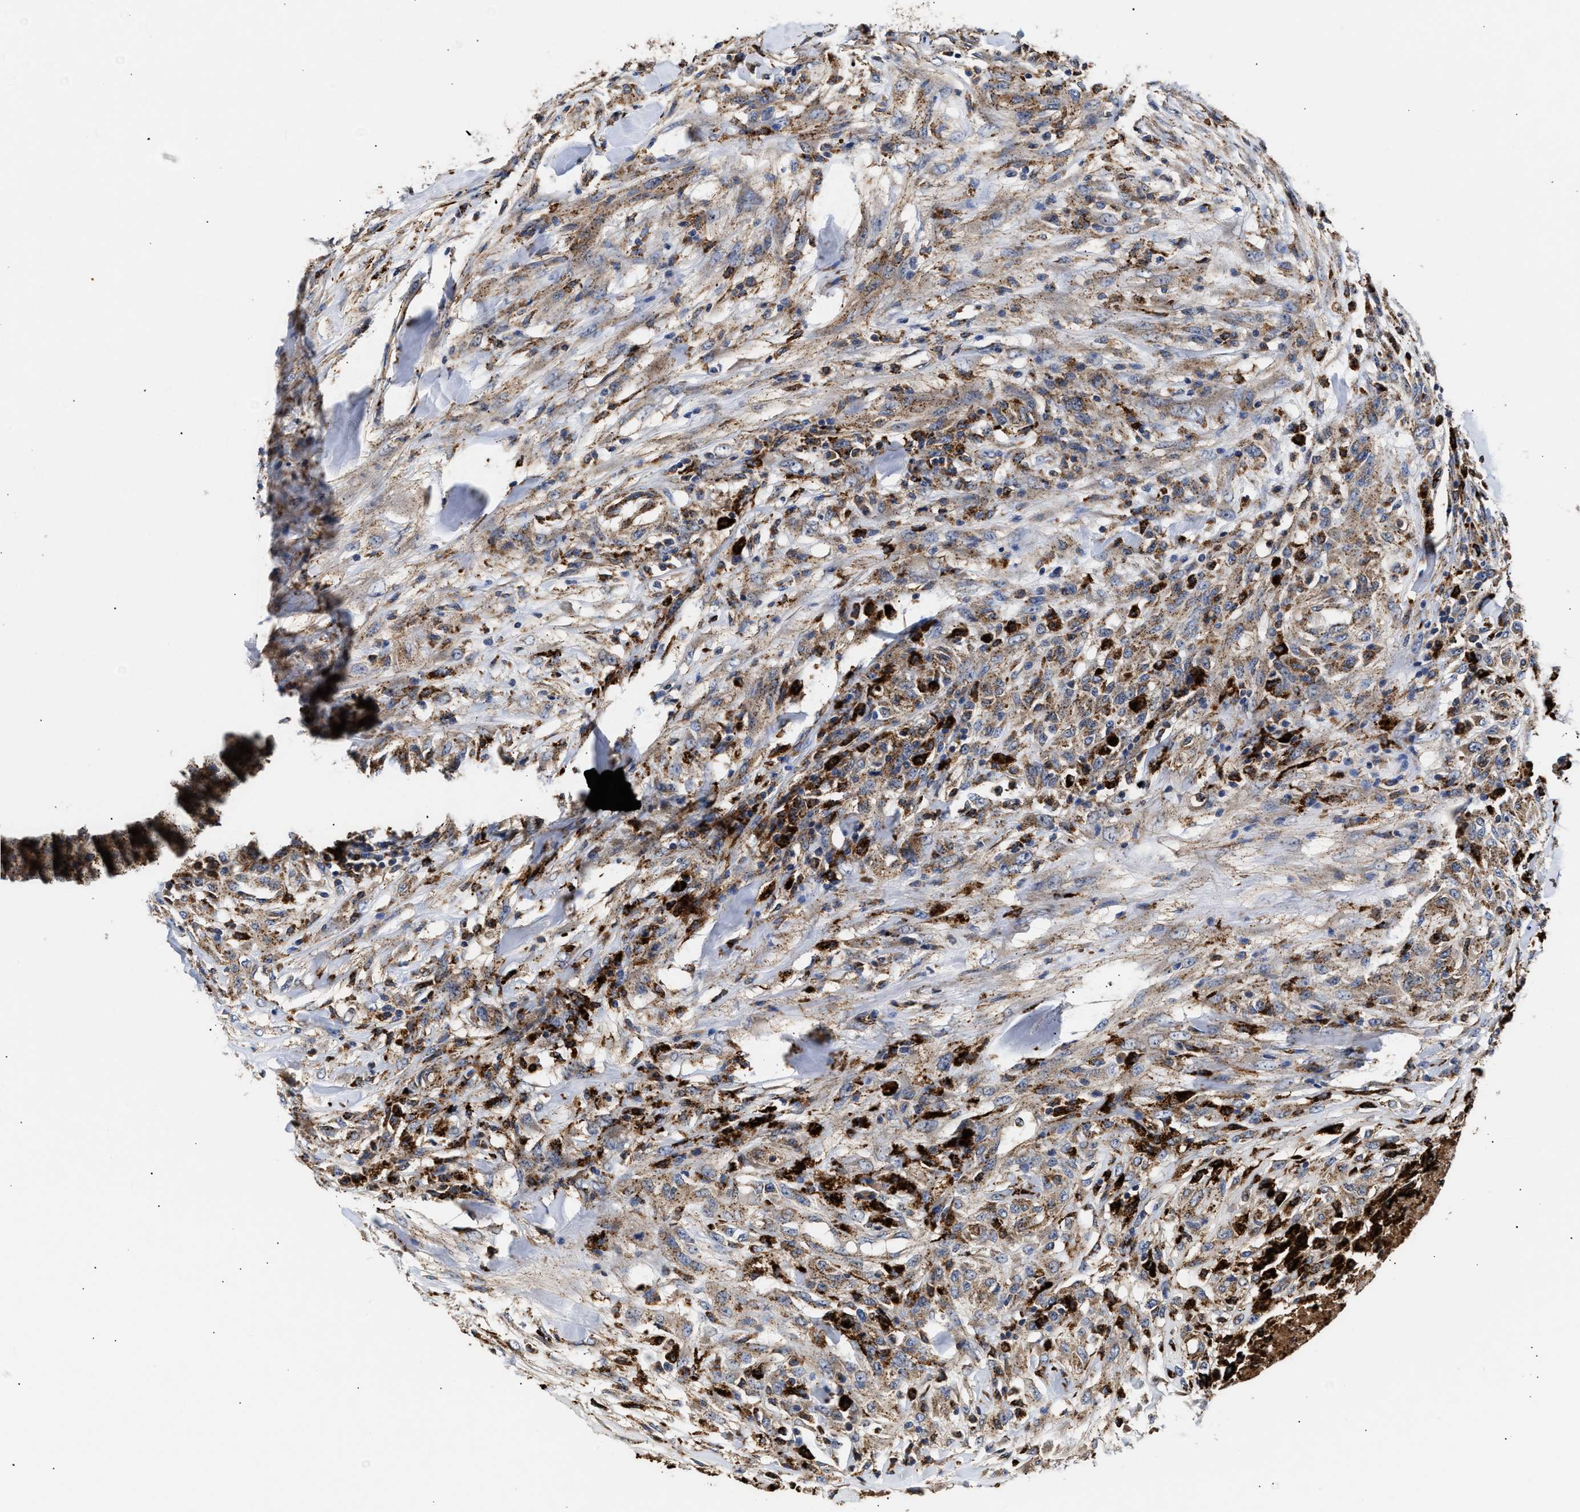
{"staining": {"intensity": "moderate", "quantity": ">75%", "location": "cytoplasmic/membranous"}, "tissue": "testis cancer", "cell_type": "Tumor cells", "image_type": "cancer", "snomed": [{"axis": "morphology", "description": "Seminoma, NOS"}, {"axis": "topography", "description": "Testis"}], "caption": "IHC photomicrograph of human testis cancer stained for a protein (brown), which shows medium levels of moderate cytoplasmic/membranous positivity in about >75% of tumor cells.", "gene": "CCDC146", "patient": {"sex": "male", "age": 59}}